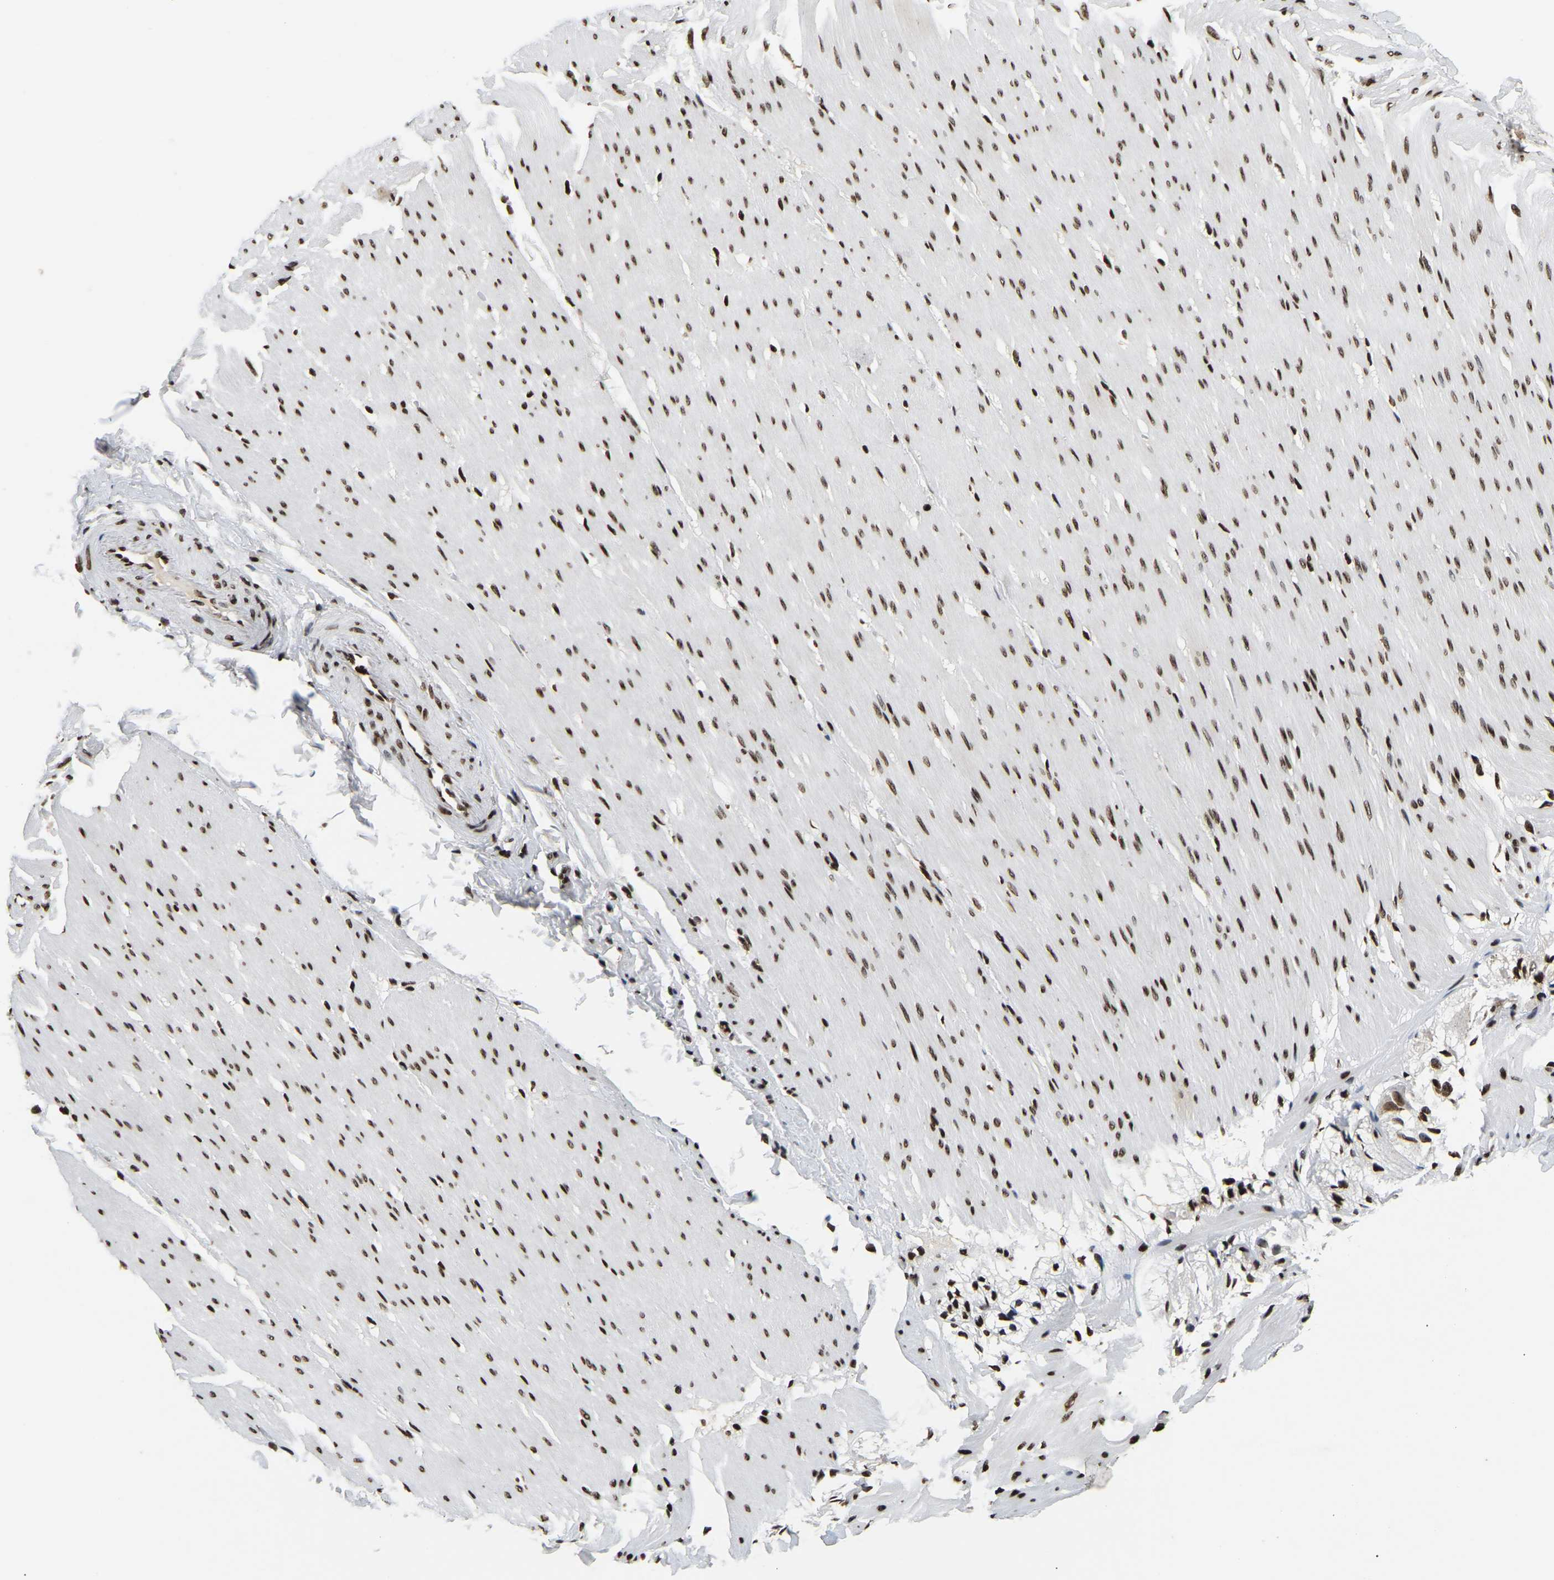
{"staining": {"intensity": "strong", "quantity": ">75%", "location": "nuclear"}, "tissue": "smooth muscle", "cell_type": "Smooth muscle cells", "image_type": "normal", "snomed": [{"axis": "morphology", "description": "Normal tissue, NOS"}, {"axis": "topography", "description": "Smooth muscle"}, {"axis": "topography", "description": "Colon"}], "caption": "An IHC histopathology image of normal tissue is shown. Protein staining in brown shows strong nuclear positivity in smooth muscle within smooth muscle cells.", "gene": "LRRC61", "patient": {"sex": "male", "age": 67}}